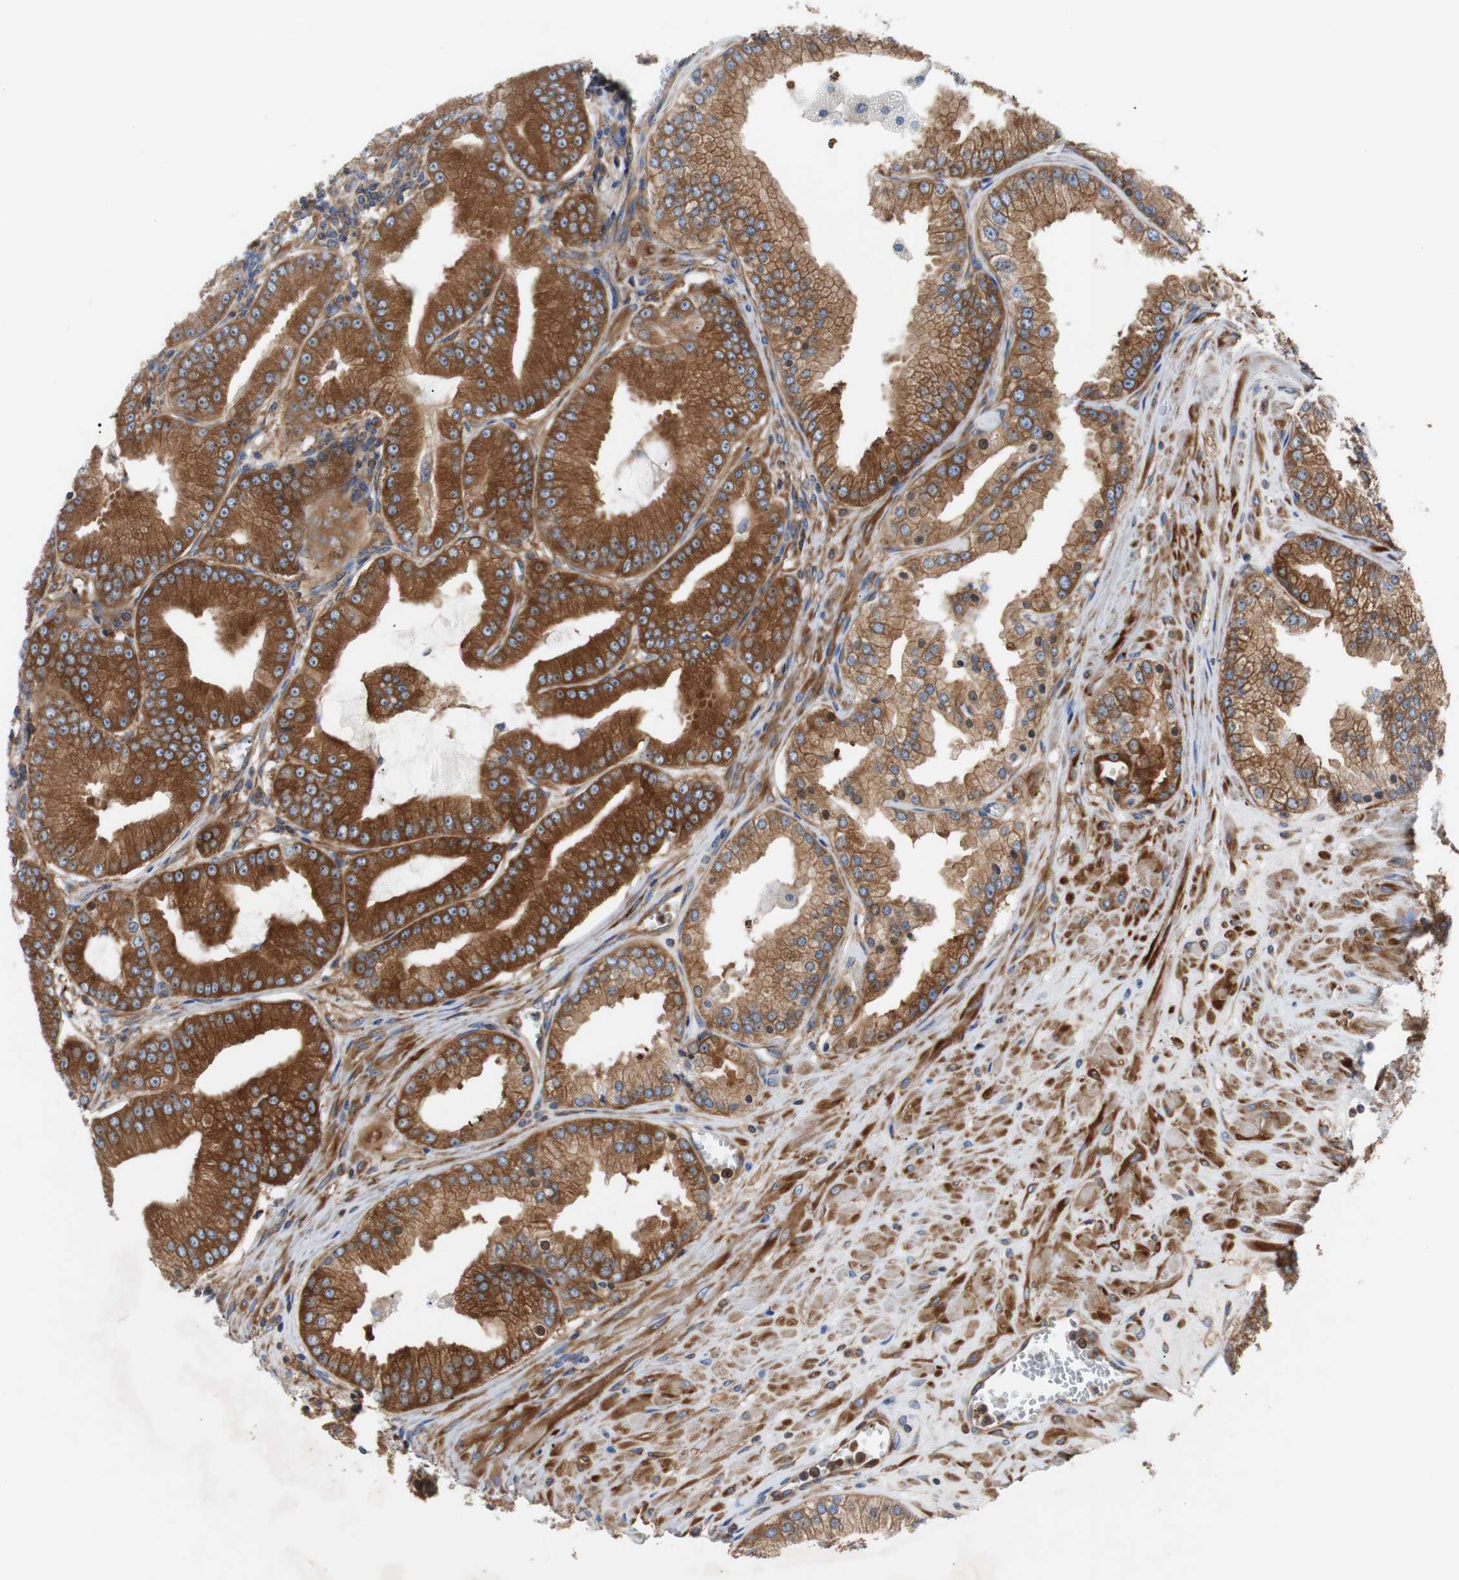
{"staining": {"intensity": "strong", "quantity": ">75%", "location": "cytoplasmic/membranous"}, "tissue": "prostate cancer", "cell_type": "Tumor cells", "image_type": "cancer", "snomed": [{"axis": "morphology", "description": "Adenocarcinoma, High grade"}, {"axis": "topography", "description": "Prostate"}], "caption": "Immunohistochemical staining of prostate cancer demonstrates high levels of strong cytoplasmic/membranous positivity in approximately >75% of tumor cells.", "gene": "GYS1", "patient": {"sex": "male", "age": 61}}